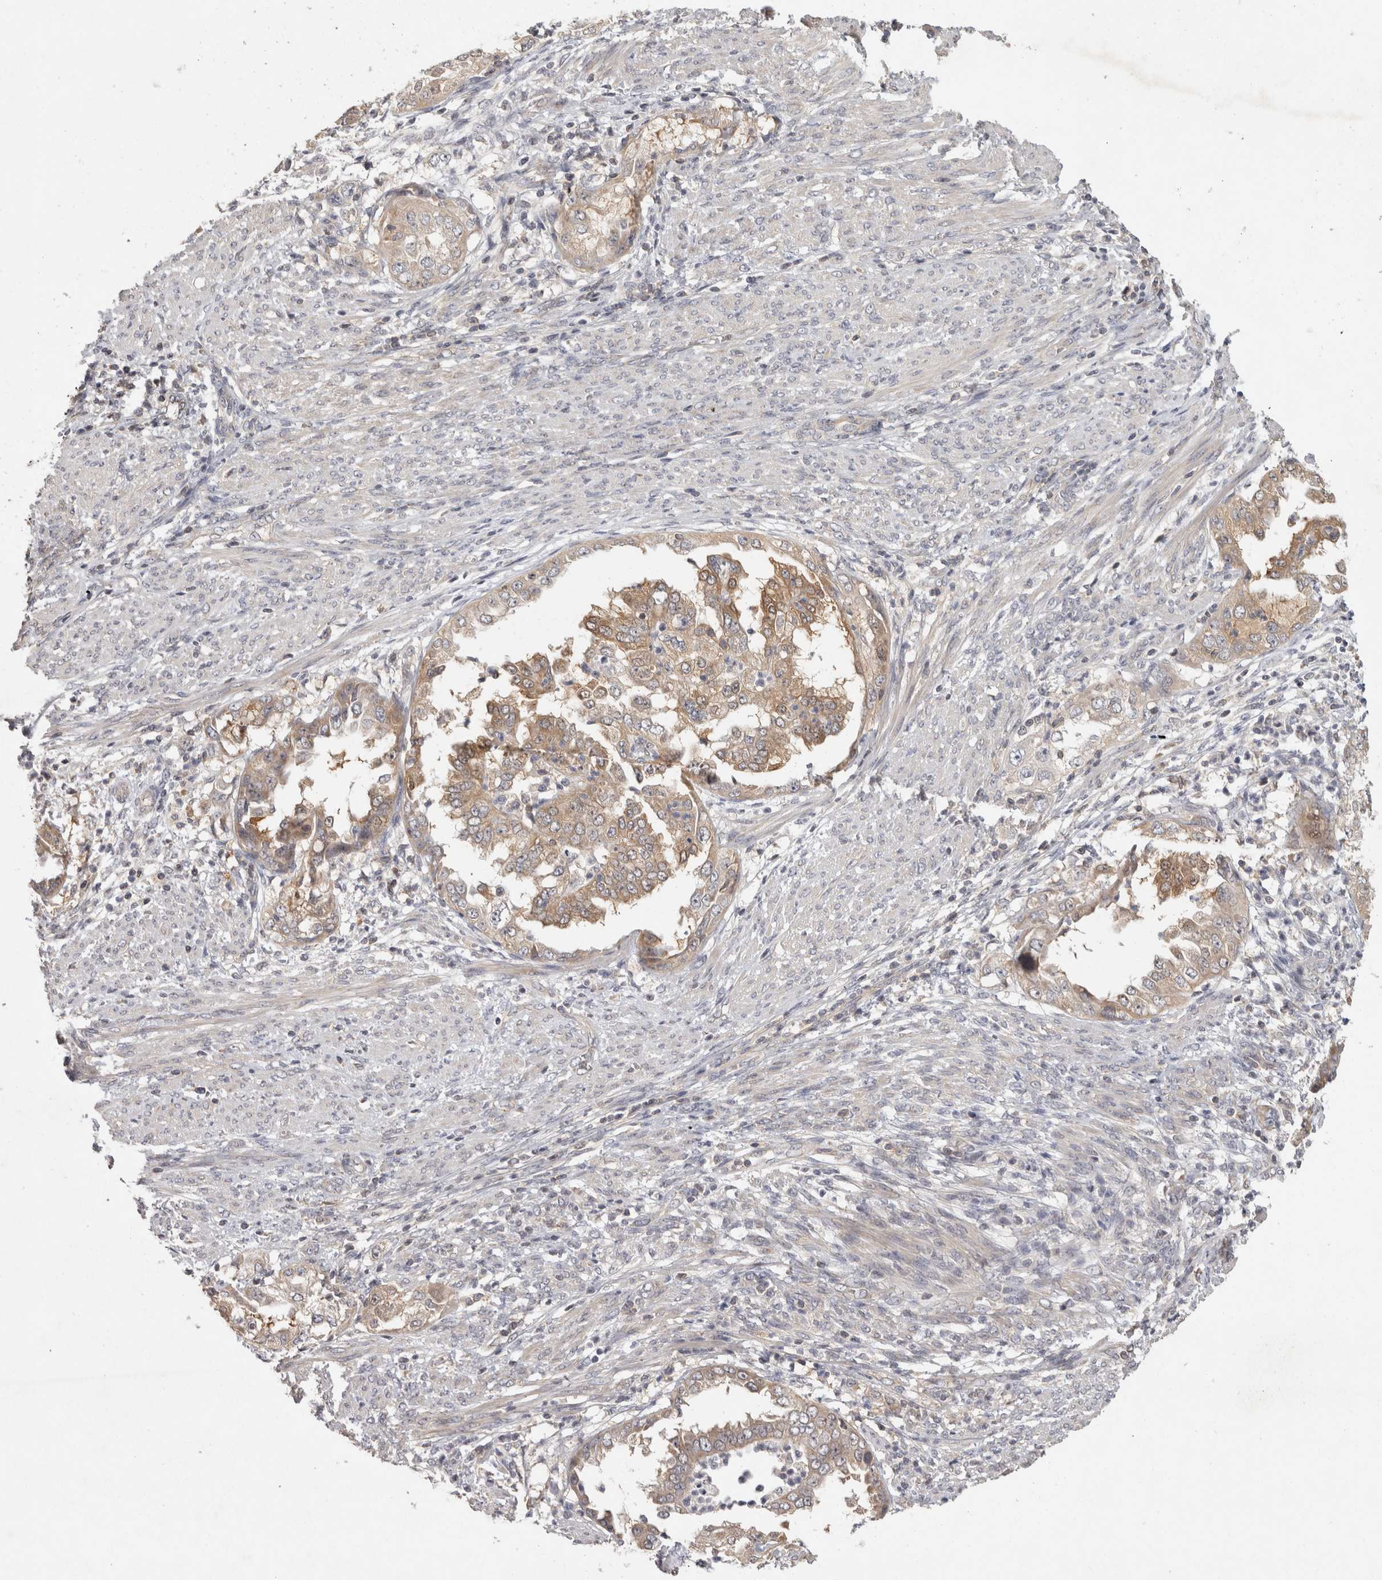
{"staining": {"intensity": "moderate", "quantity": "25%-75%", "location": "cytoplasmic/membranous"}, "tissue": "endometrial cancer", "cell_type": "Tumor cells", "image_type": "cancer", "snomed": [{"axis": "morphology", "description": "Adenocarcinoma, NOS"}, {"axis": "topography", "description": "Endometrium"}], "caption": "Adenocarcinoma (endometrial) stained with a protein marker demonstrates moderate staining in tumor cells.", "gene": "ACAT2", "patient": {"sex": "female", "age": 85}}